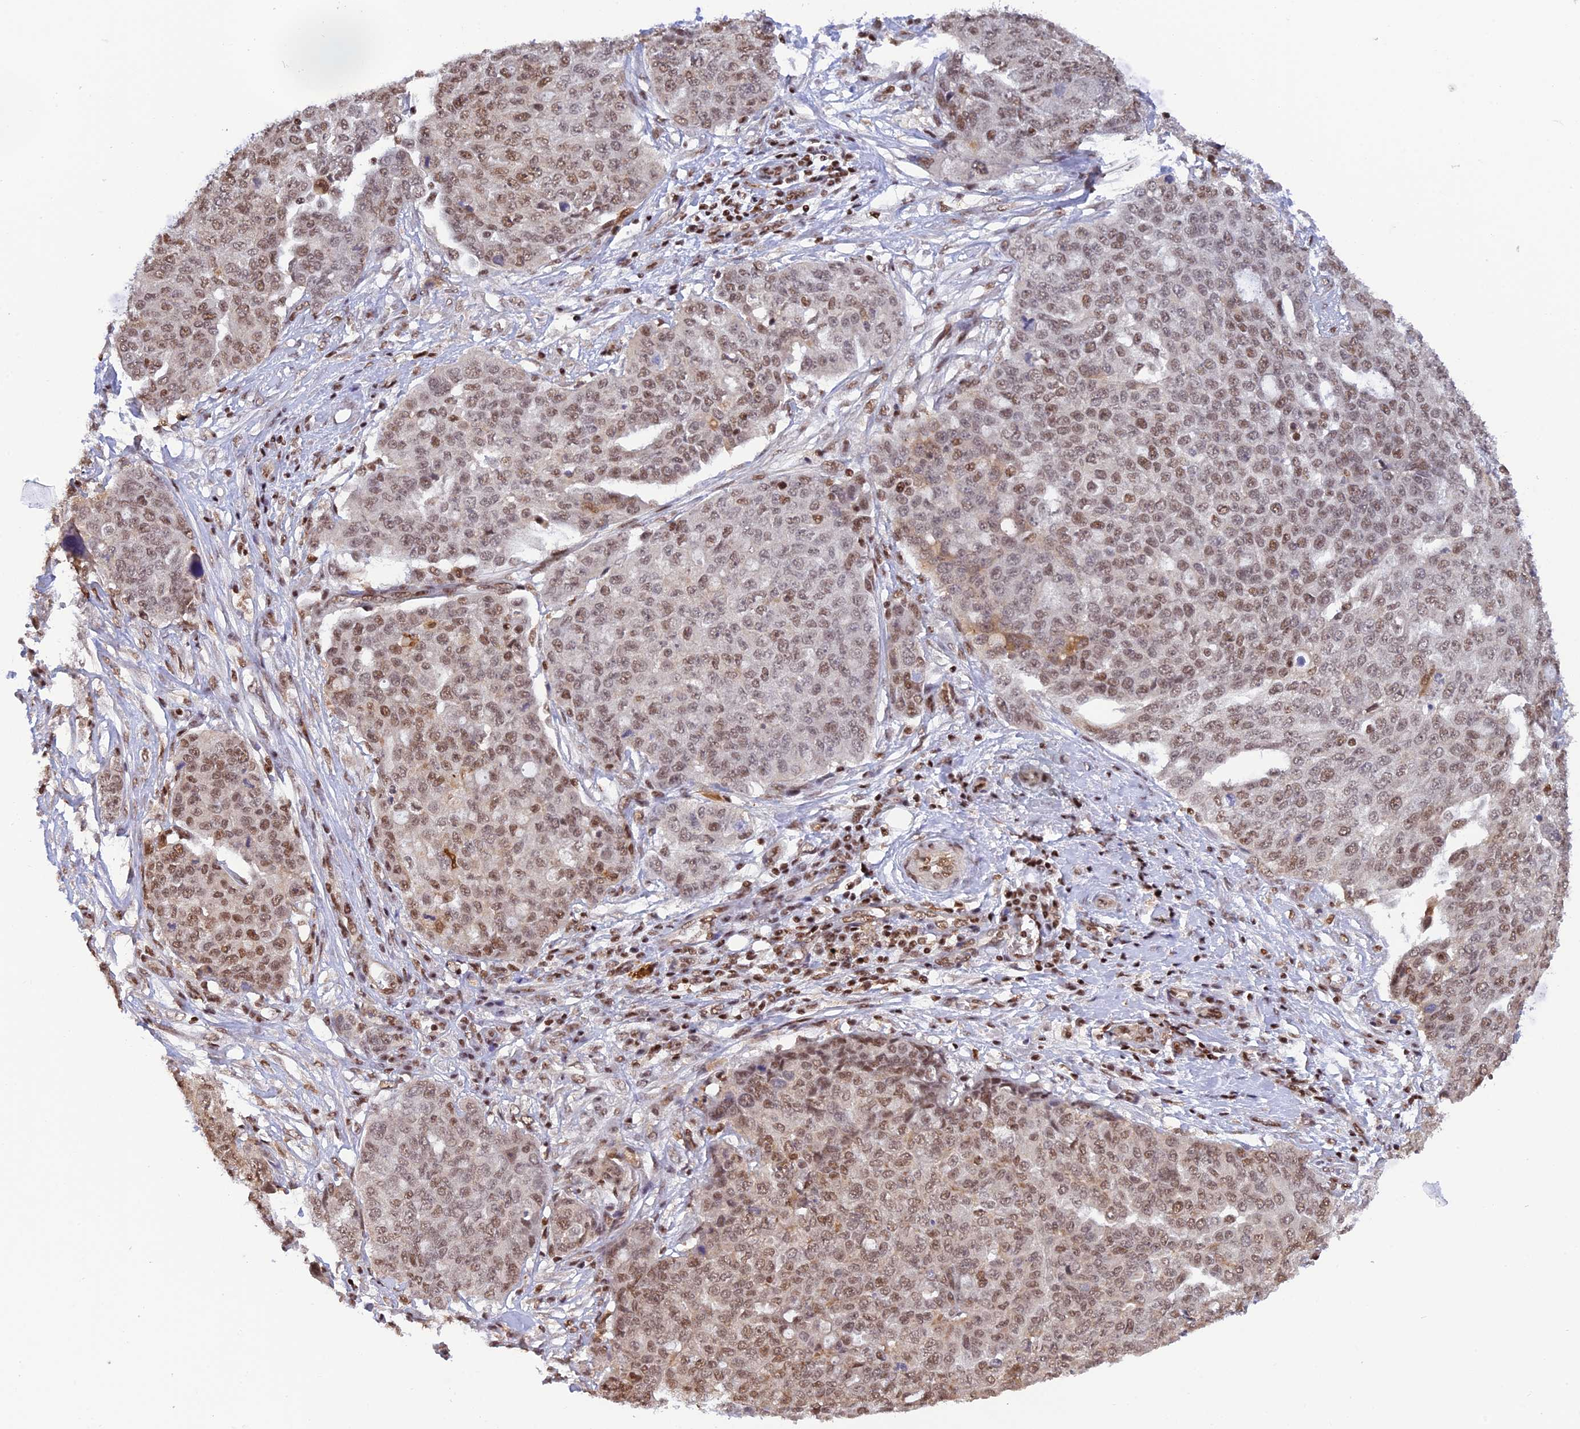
{"staining": {"intensity": "moderate", "quantity": ">75%", "location": "nuclear"}, "tissue": "ovarian cancer", "cell_type": "Tumor cells", "image_type": "cancer", "snomed": [{"axis": "morphology", "description": "Cystadenocarcinoma, serous, NOS"}, {"axis": "topography", "description": "Soft tissue"}, {"axis": "topography", "description": "Ovary"}], "caption": "The image displays staining of ovarian cancer (serous cystadenocarcinoma), revealing moderate nuclear protein positivity (brown color) within tumor cells.", "gene": "THAP11", "patient": {"sex": "female", "age": 57}}